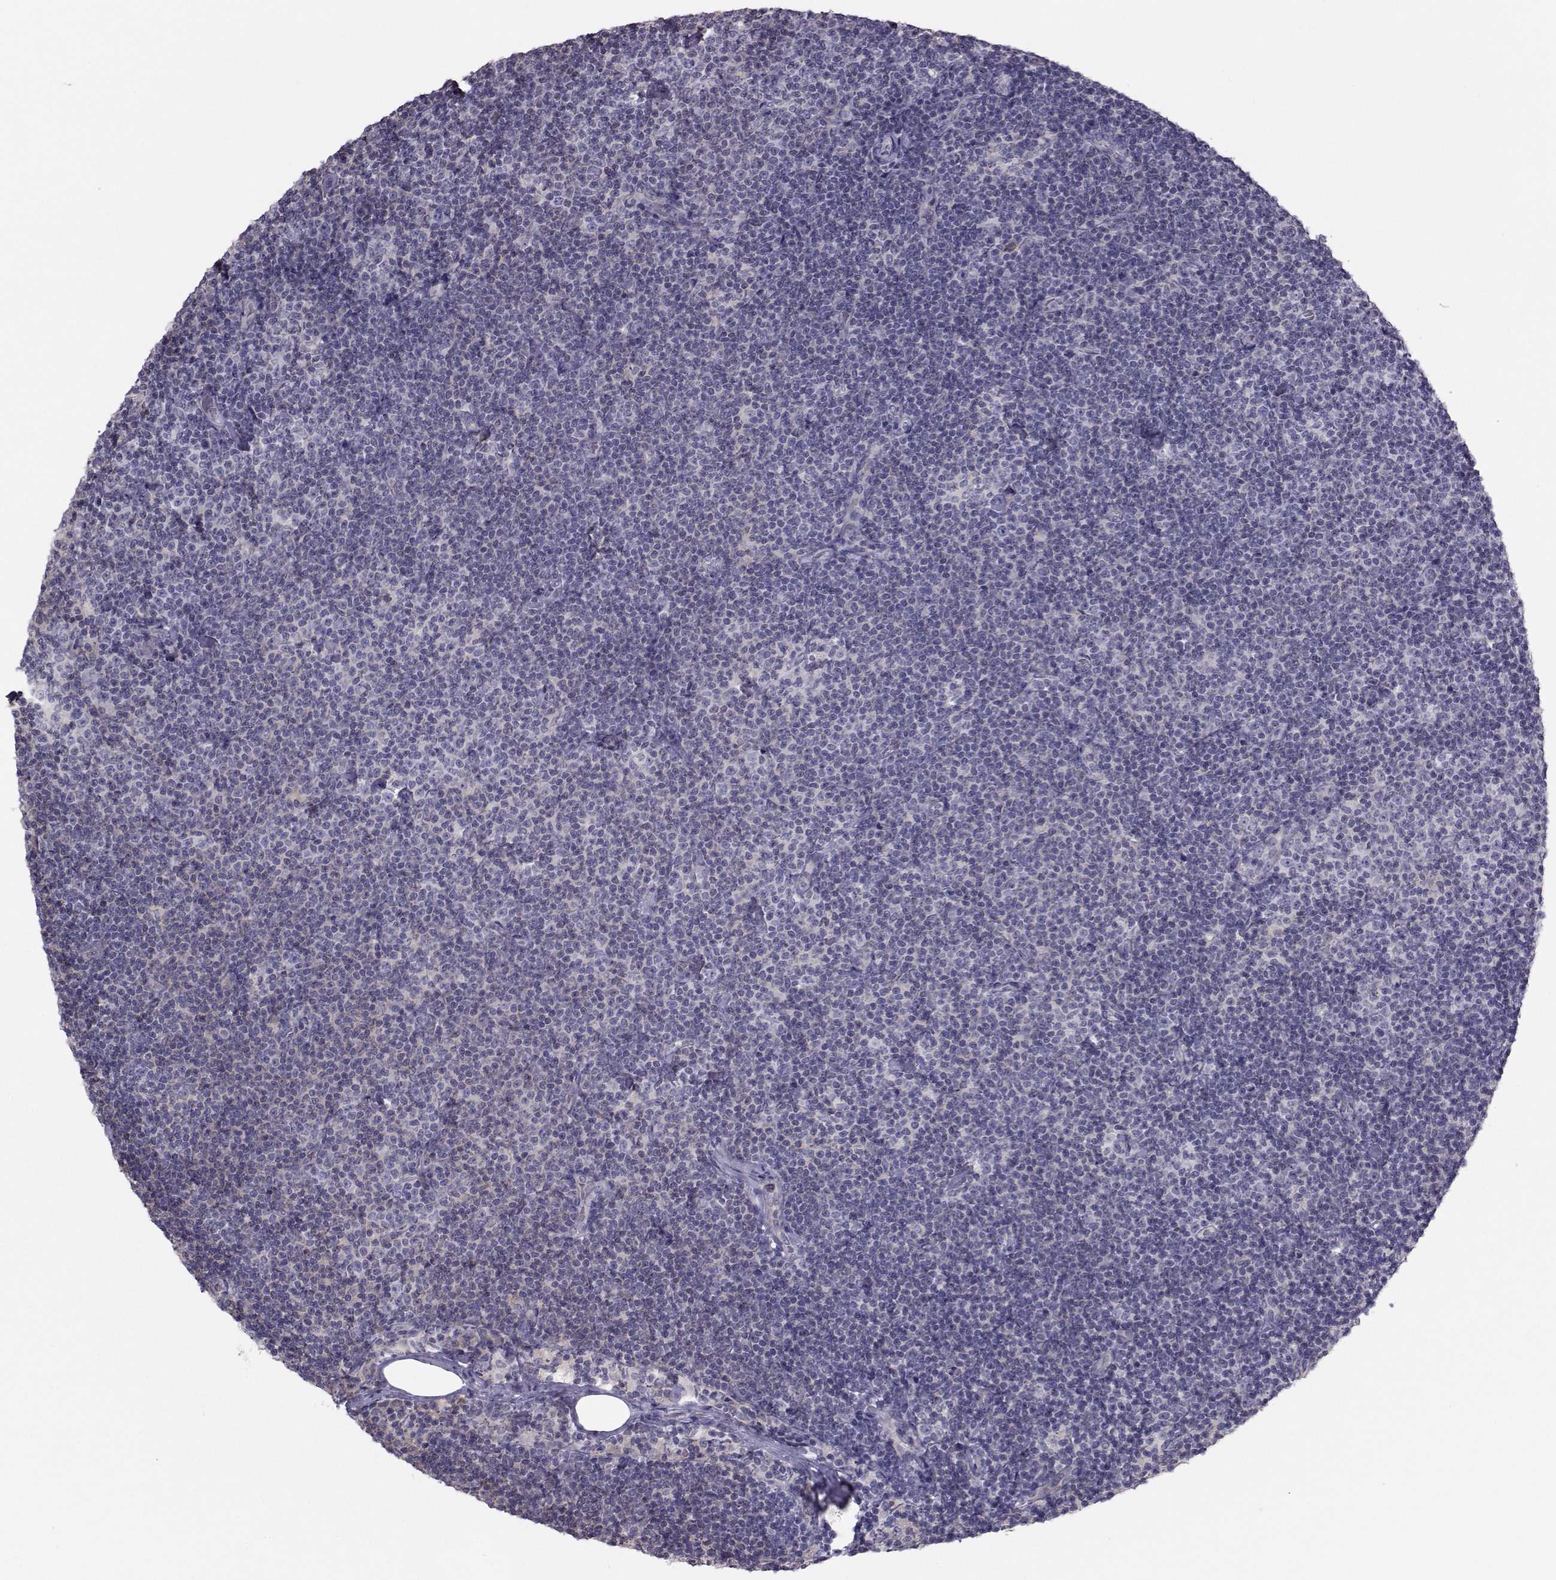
{"staining": {"intensity": "negative", "quantity": "none", "location": "none"}, "tissue": "lymphoma", "cell_type": "Tumor cells", "image_type": "cancer", "snomed": [{"axis": "morphology", "description": "Malignant lymphoma, non-Hodgkin's type, Low grade"}, {"axis": "topography", "description": "Lymph node"}], "caption": "Lymphoma was stained to show a protein in brown. There is no significant staining in tumor cells.", "gene": "GARIN3", "patient": {"sex": "male", "age": 81}}